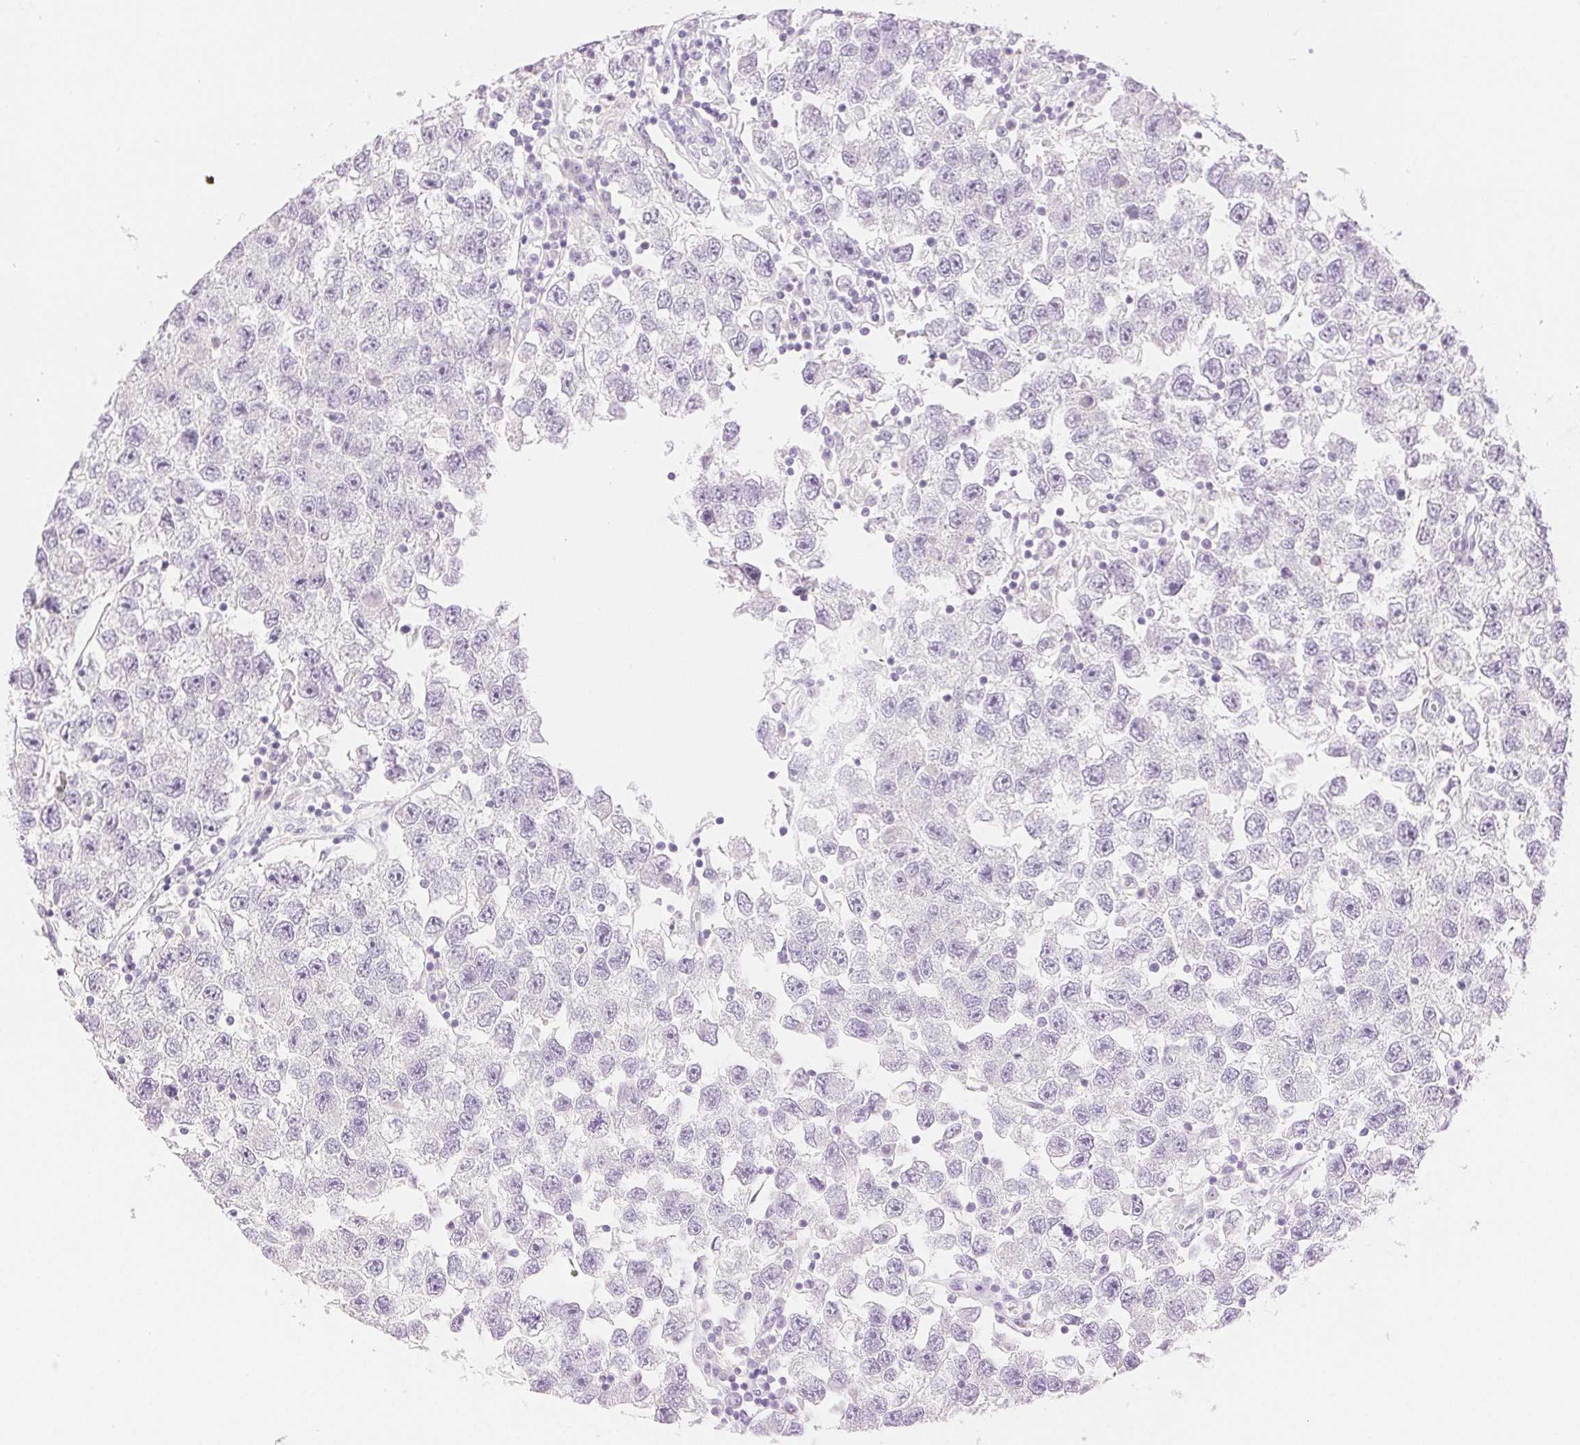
{"staining": {"intensity": "negative", "quantity": "none", "location": "none"}, "tissue": "testis cancer", "cell_type": "Tumor cells", "image_type": "cancer", "snomed": [{"axis": "morphology", "description": "Seminoma, NOS"}, {"axis": "topography", "description": "Testis"}], "caption": "IHC image of neoplastic tissue: testis cancer (seminoma) stained with DAB (3,3'-diaminobenzidine) displays no significant protein staining in tumor cells.", "gene": "SPACA4", "patient": {"sex": "male", "age": 26}}